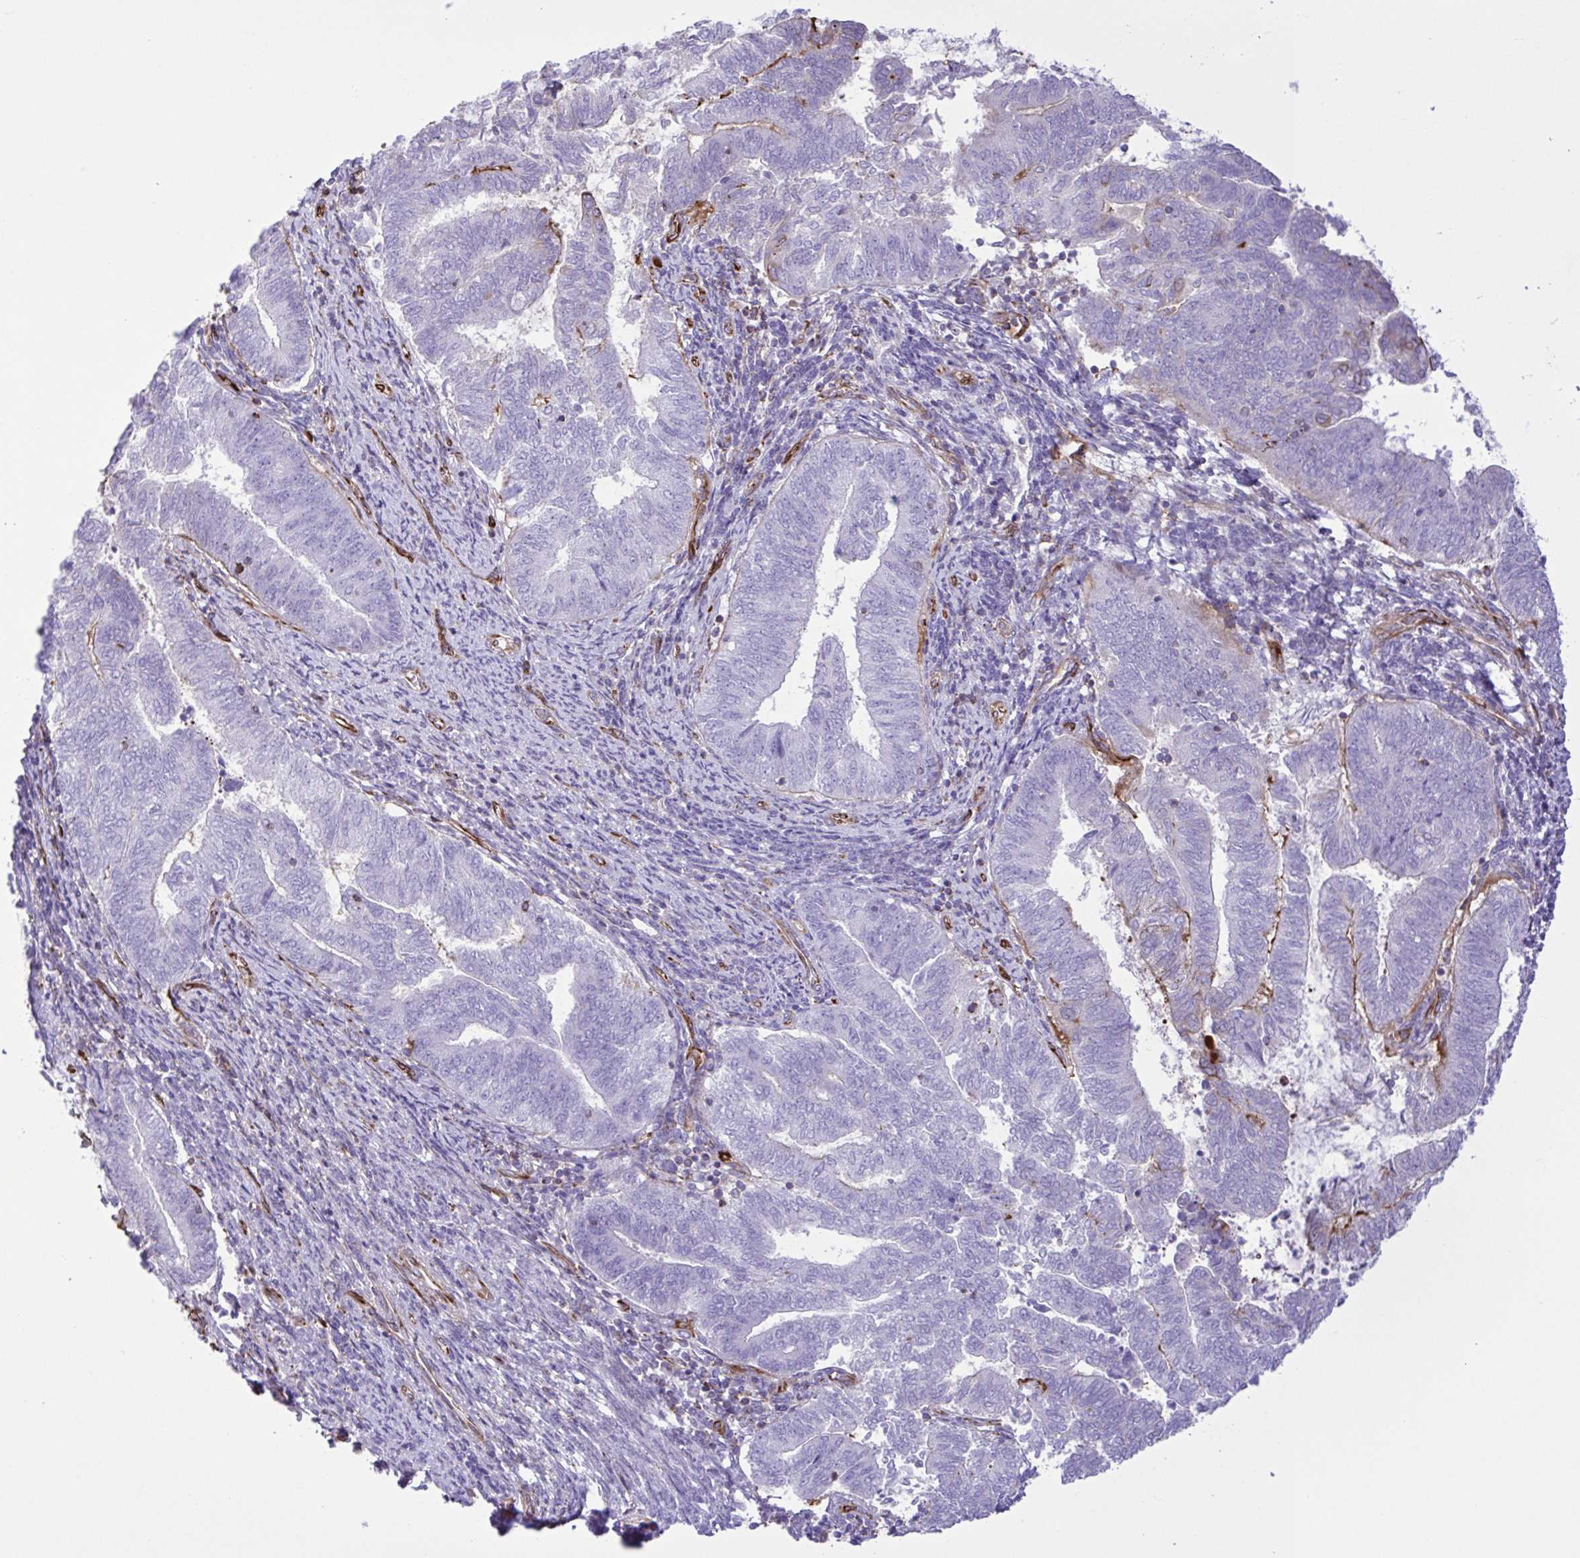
{"staining": {"intensity": "negative", "quantity": "none", "location": "none"}, "tissue": "endometrial cancer", "cell_type": "Tumor cells", "image_type": "cancer", "snomed": [{"axis": "morphology", "description": "Adenocarcinoma, NOS"}, {"axis": "topography", "description": "Endometrium"}], "caption": "Immunohistochemistry micrograph of neoplastic tissue: adenocarcinoma (endometrial) stained with DAB (3,3'-diaminobenzidine) demonstrates no significant protein staining in tumor cells. The staining was performed using DAB (3,3'-diaminobenzidine) to visualize the protein expression in brown, while the nuclei were stained in blue with hematoxylin (Magnification: 20x).", "gene": "FLT1", "patient": {"sex": "female", "age": 65}}